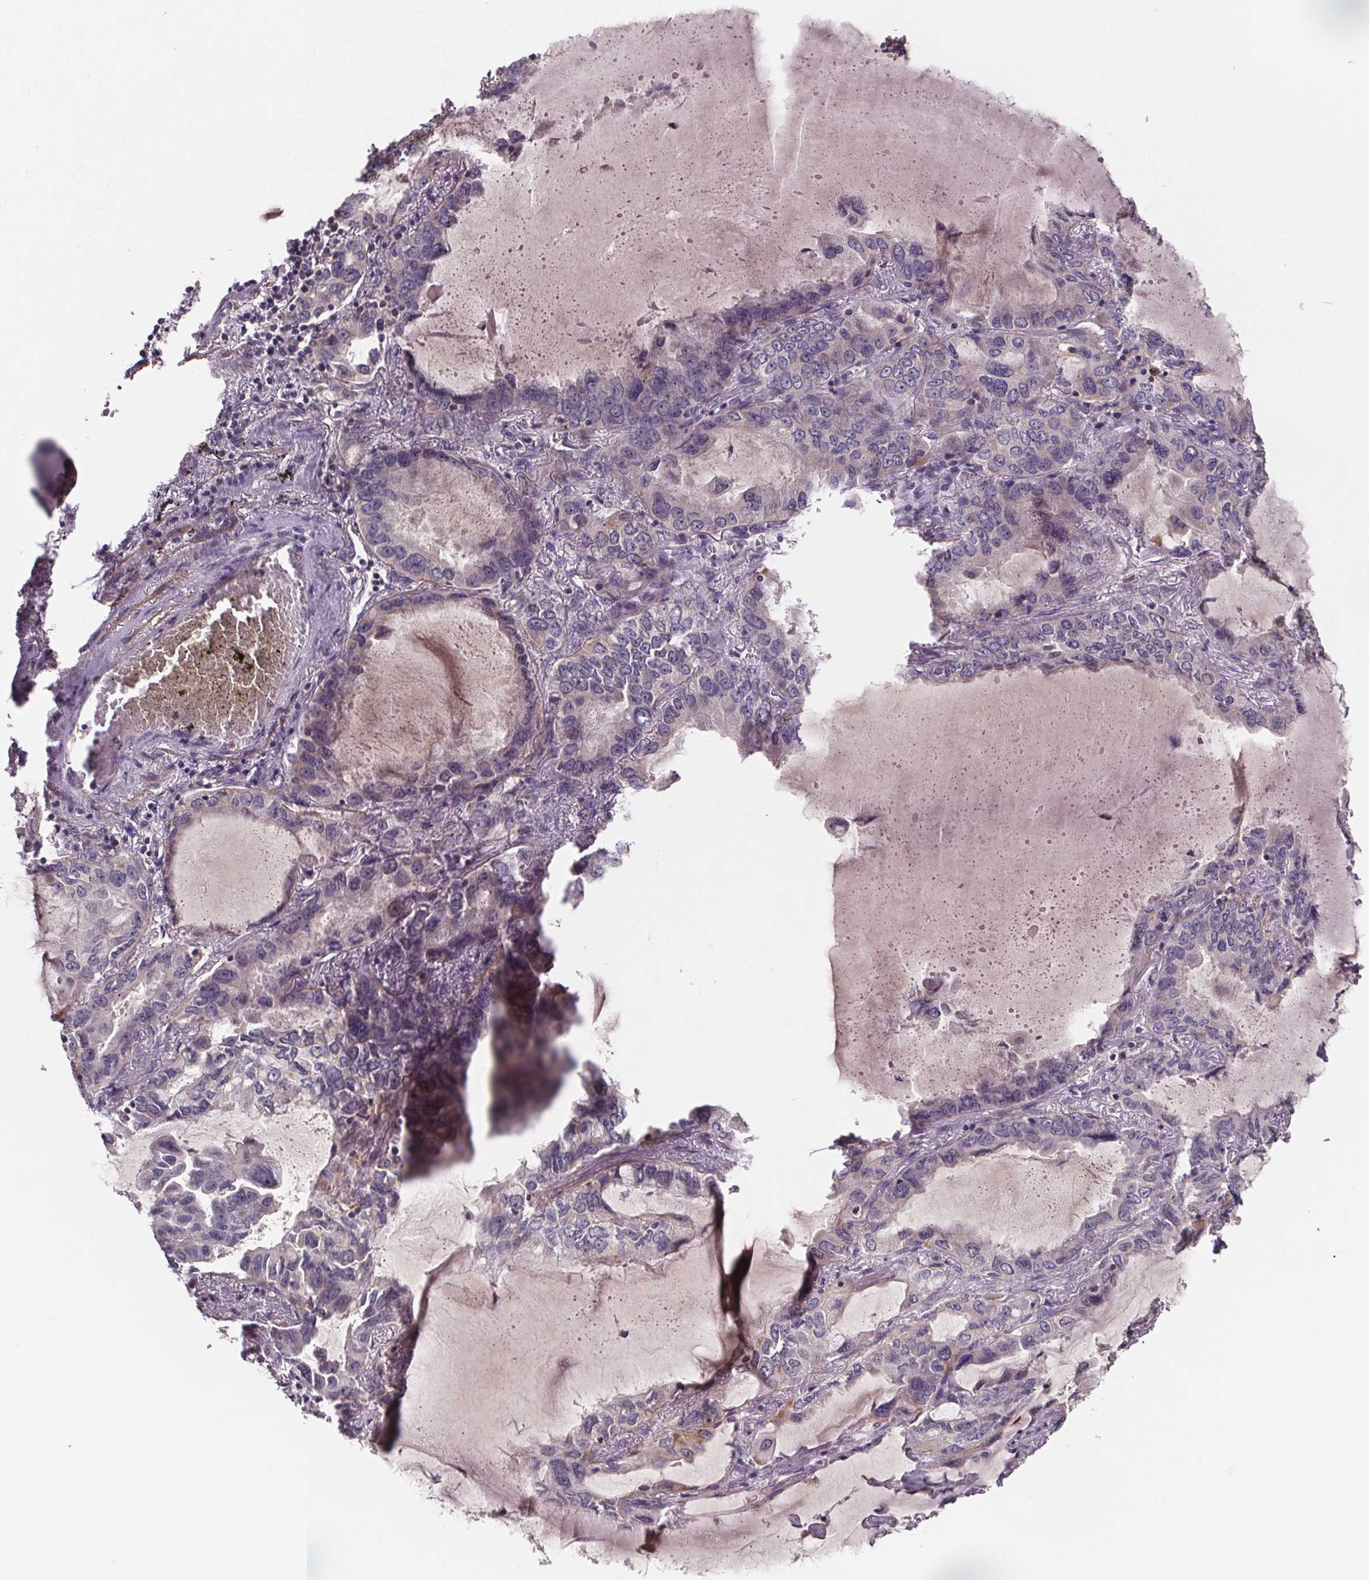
{"staining": {"intensity": "negative", "quantity": "none", "location": "none"}, "tissue": "lung cancer", "cell_type": "Tumor cells", "image_type": "cancer", "snomed": [{"axis": "morphology", "description": "Adenocarcinoma, NOS"}, {"axis": "topography", "description": "Lung"}], "caption": "The histopathology image exhibits no significant staining in tumor cells of lung cancer. Nuclei are stained in blue.", "gene": "CLN3", "patient": {"sex": "male", "age": 64}}